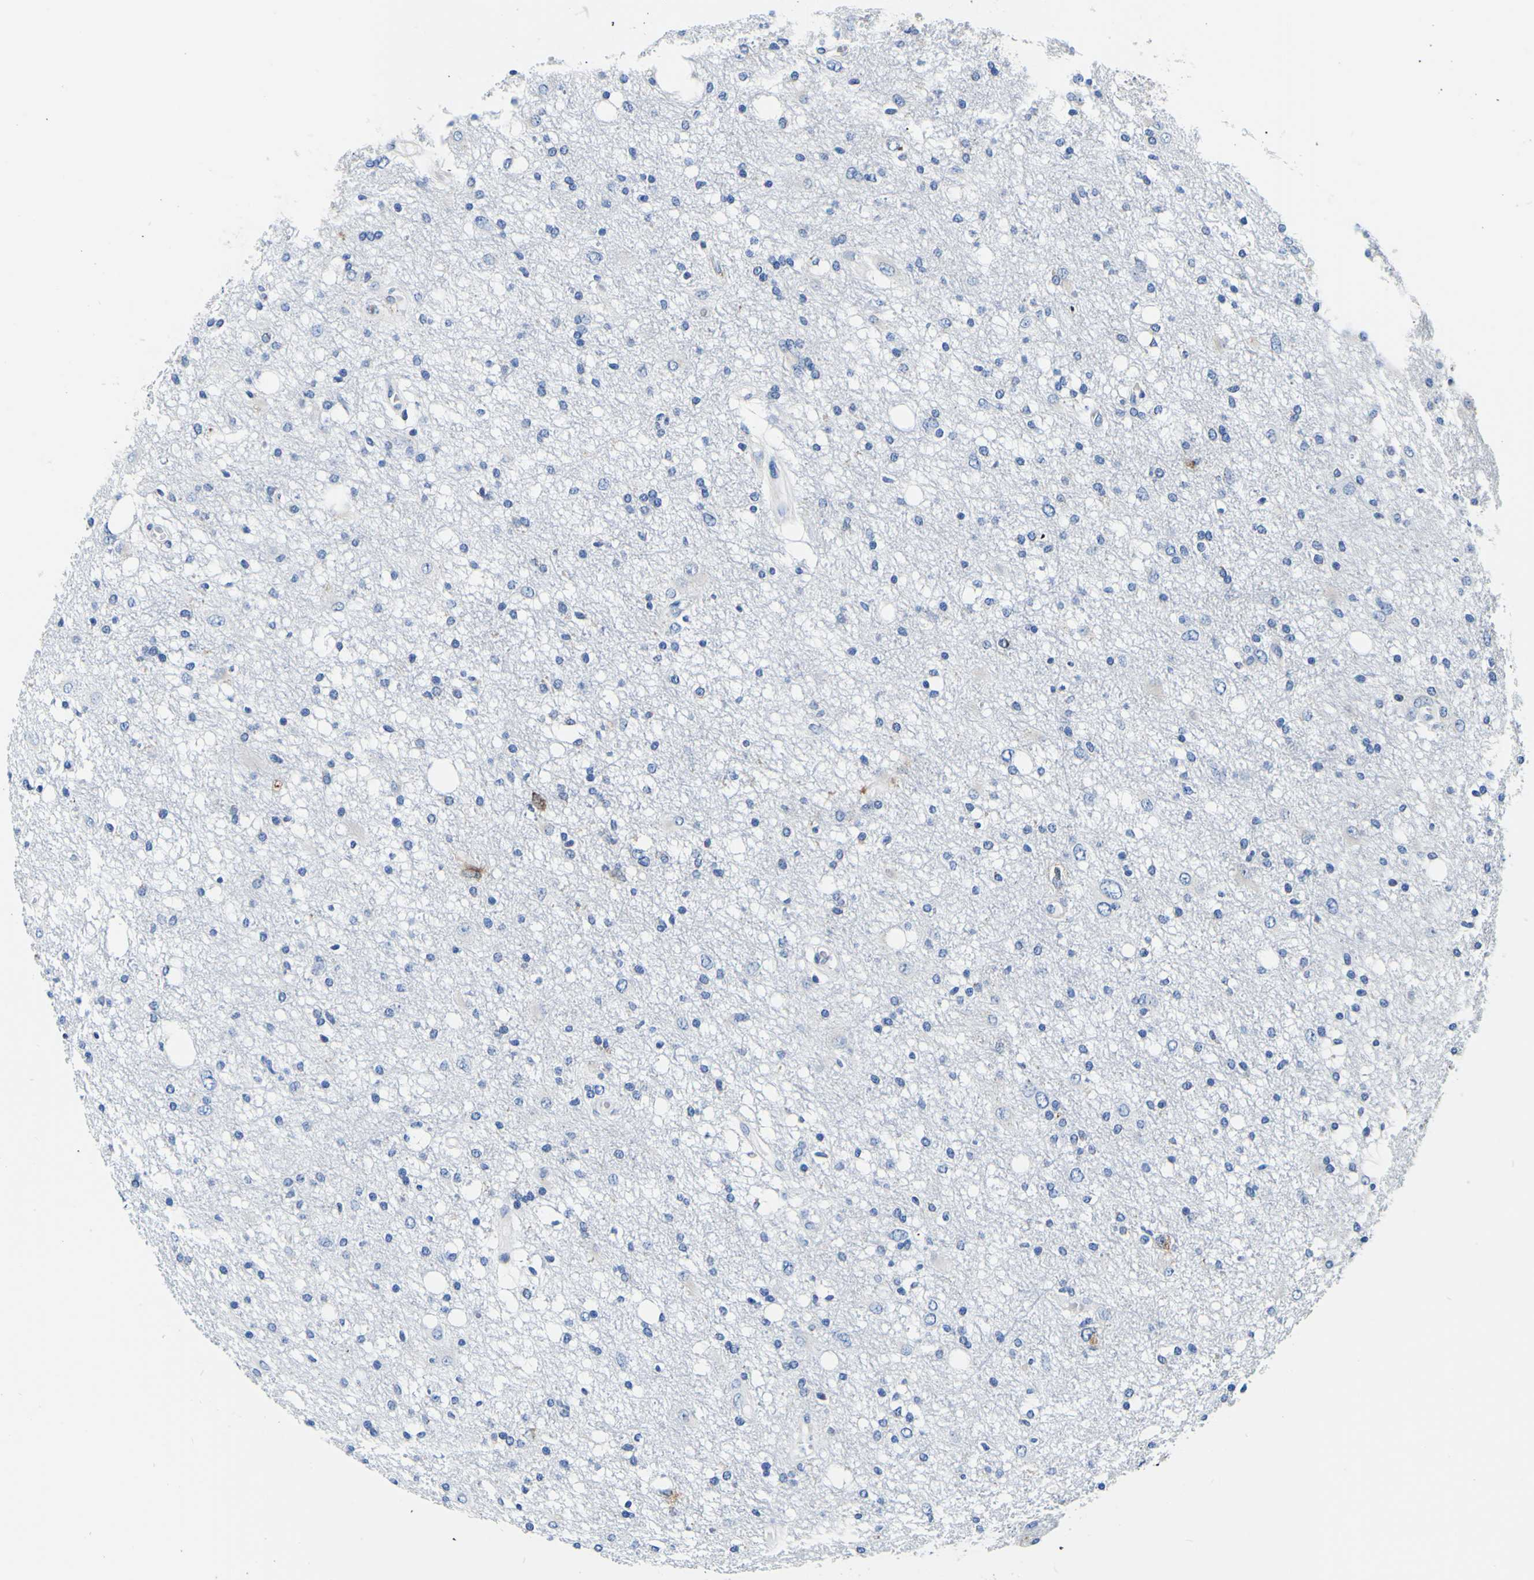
{"staining": {"intensity": "negative", "quantity": "none", "location": "none"}, "tissue": "glioma", "cell_type": "Tumor cells", "image_type": "cancer", "snomed": [{"axis": "morphology", "description": "Glioma, malignant, High grade"}, {"axis": "topography", "description": "Brain"}], "caption": "This is an immunohistochemistry micrograph of human high-grade glioma (malignant). There is no positivity in tumor cells.", "gene": "P4HB", "patient": {"sex": "female", "age": 59}}